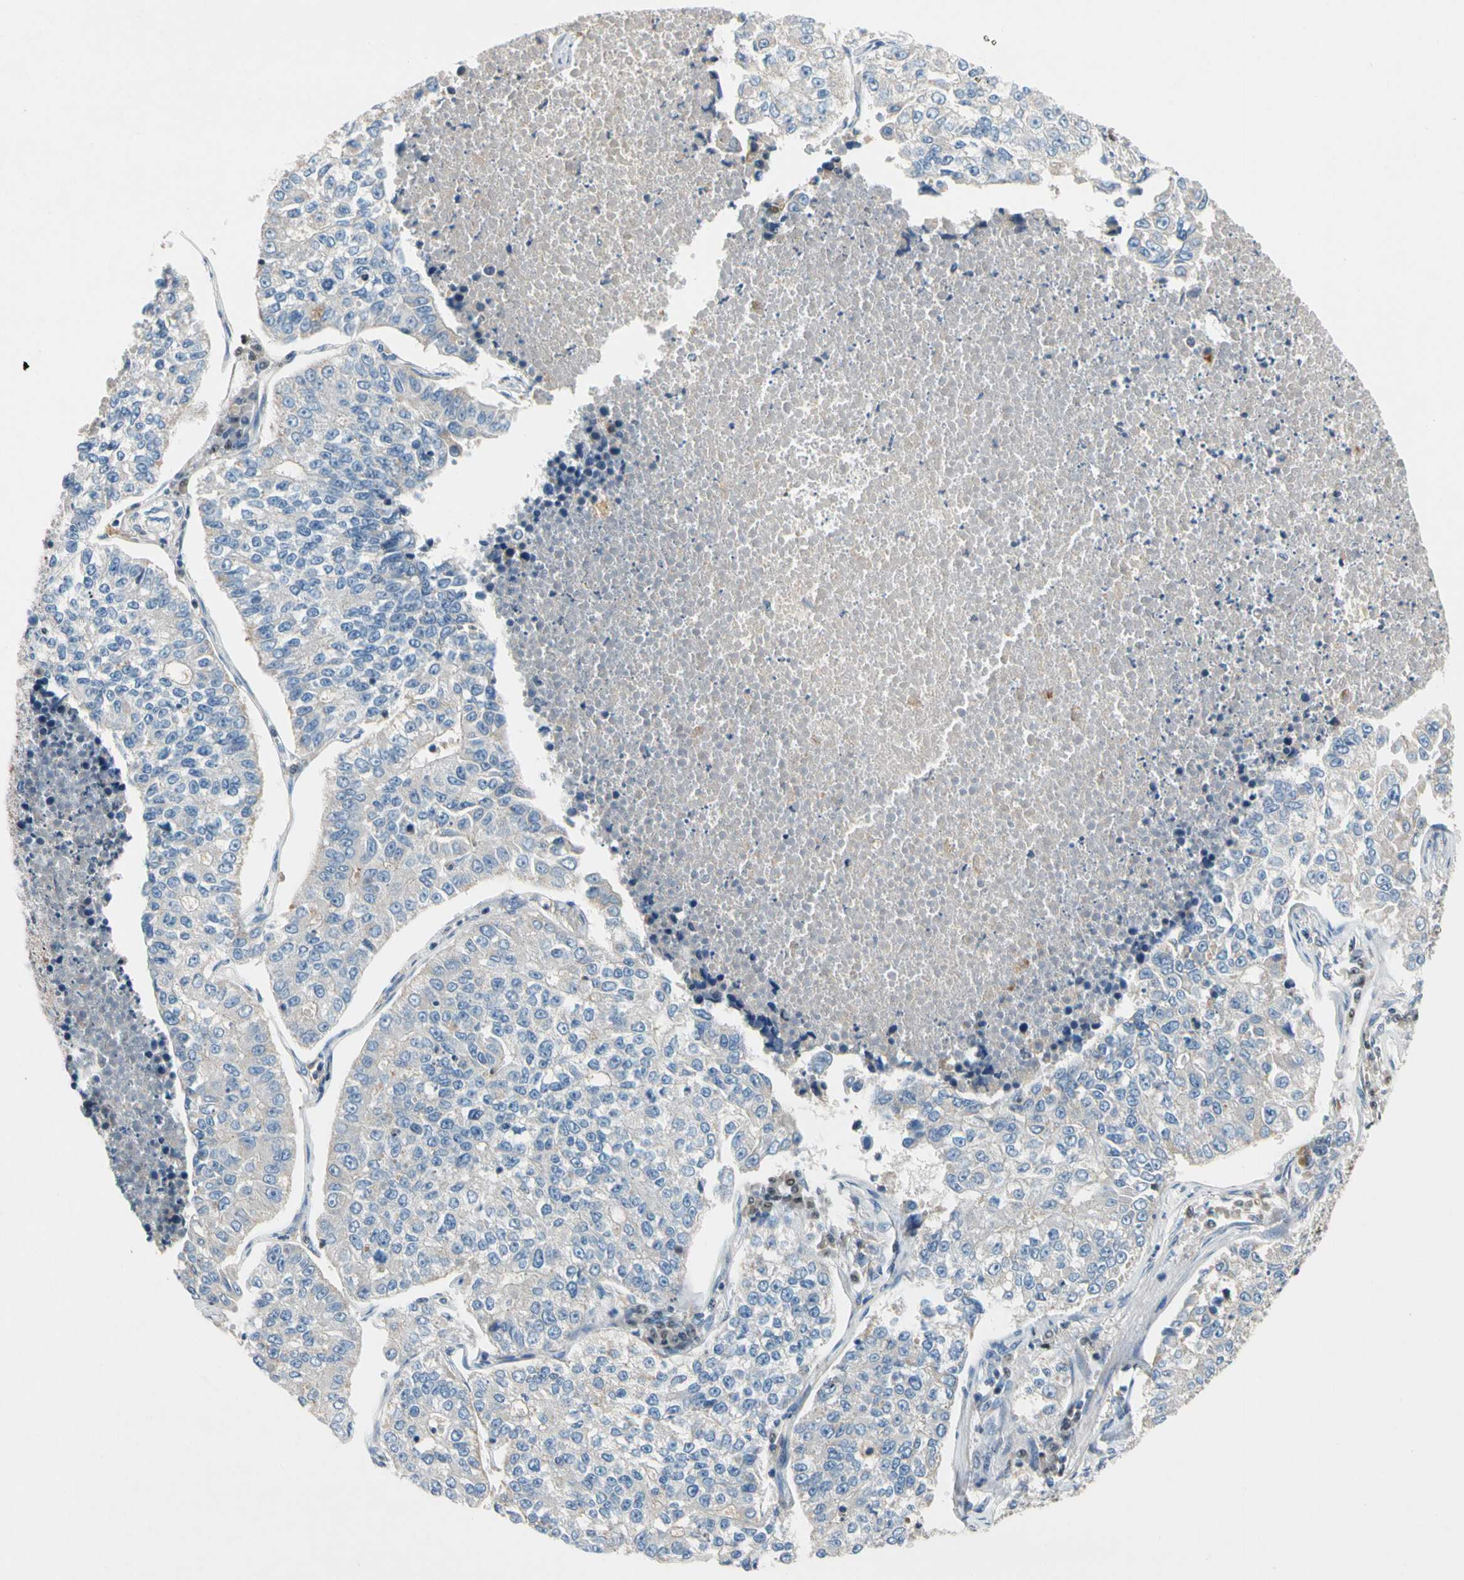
{"staining": {"intensity": "negative", "quantity": "none", "location": "none"}, "tissue": "lung cancer", "cell_type": "Tumor cells", "image_type": "cancer", "snomed": [{"axis": "morphology", "description": "Adenocarcinoma, NOS"}, {"axis": "topography", "description": "Lung"}], "caption": "The photomicrograph displays no staining of tumor cells in lung cancer.", "gene": "SP140", "patient": {"sex": "male", "age": 49}}